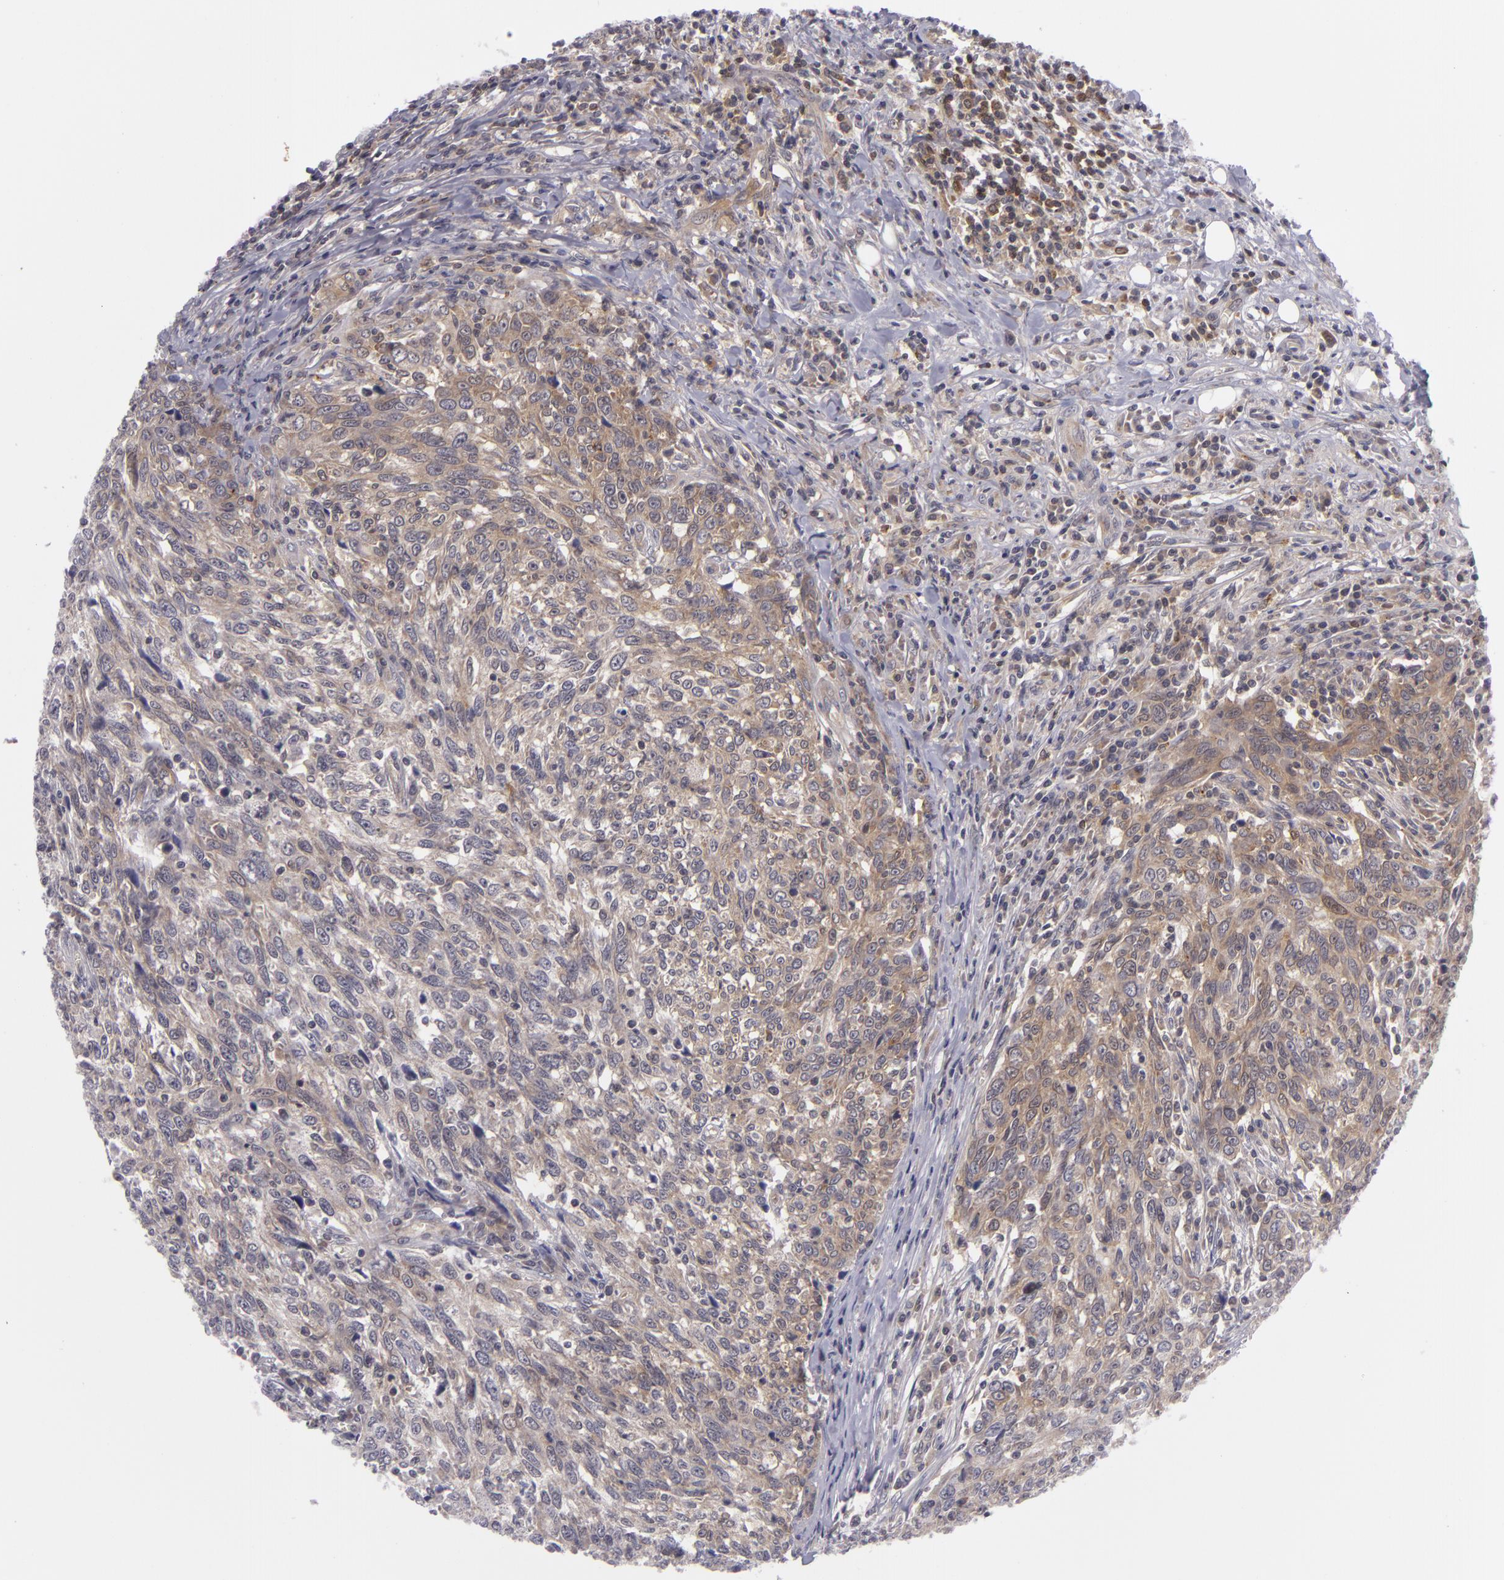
{"staining": {"intensity": "moderate", "quantity": ">75%", "location": "cytoplasmic/membranous"}, "tissue": "breast cancer", "cell_type": "Tumor cells", "image_type": "cancer", "snomed": [{"axis": "morphology", "description": "Duct carcinoma"}, {"axis": "topography", "description": "Breast"}], "caption": "A brown stain highlights moderate cytoplasmic/membranous staining of a protein in human breast cancer tumor cells.", "gene": "BCL10", "patient": {"sex": "female", "age": 50}}